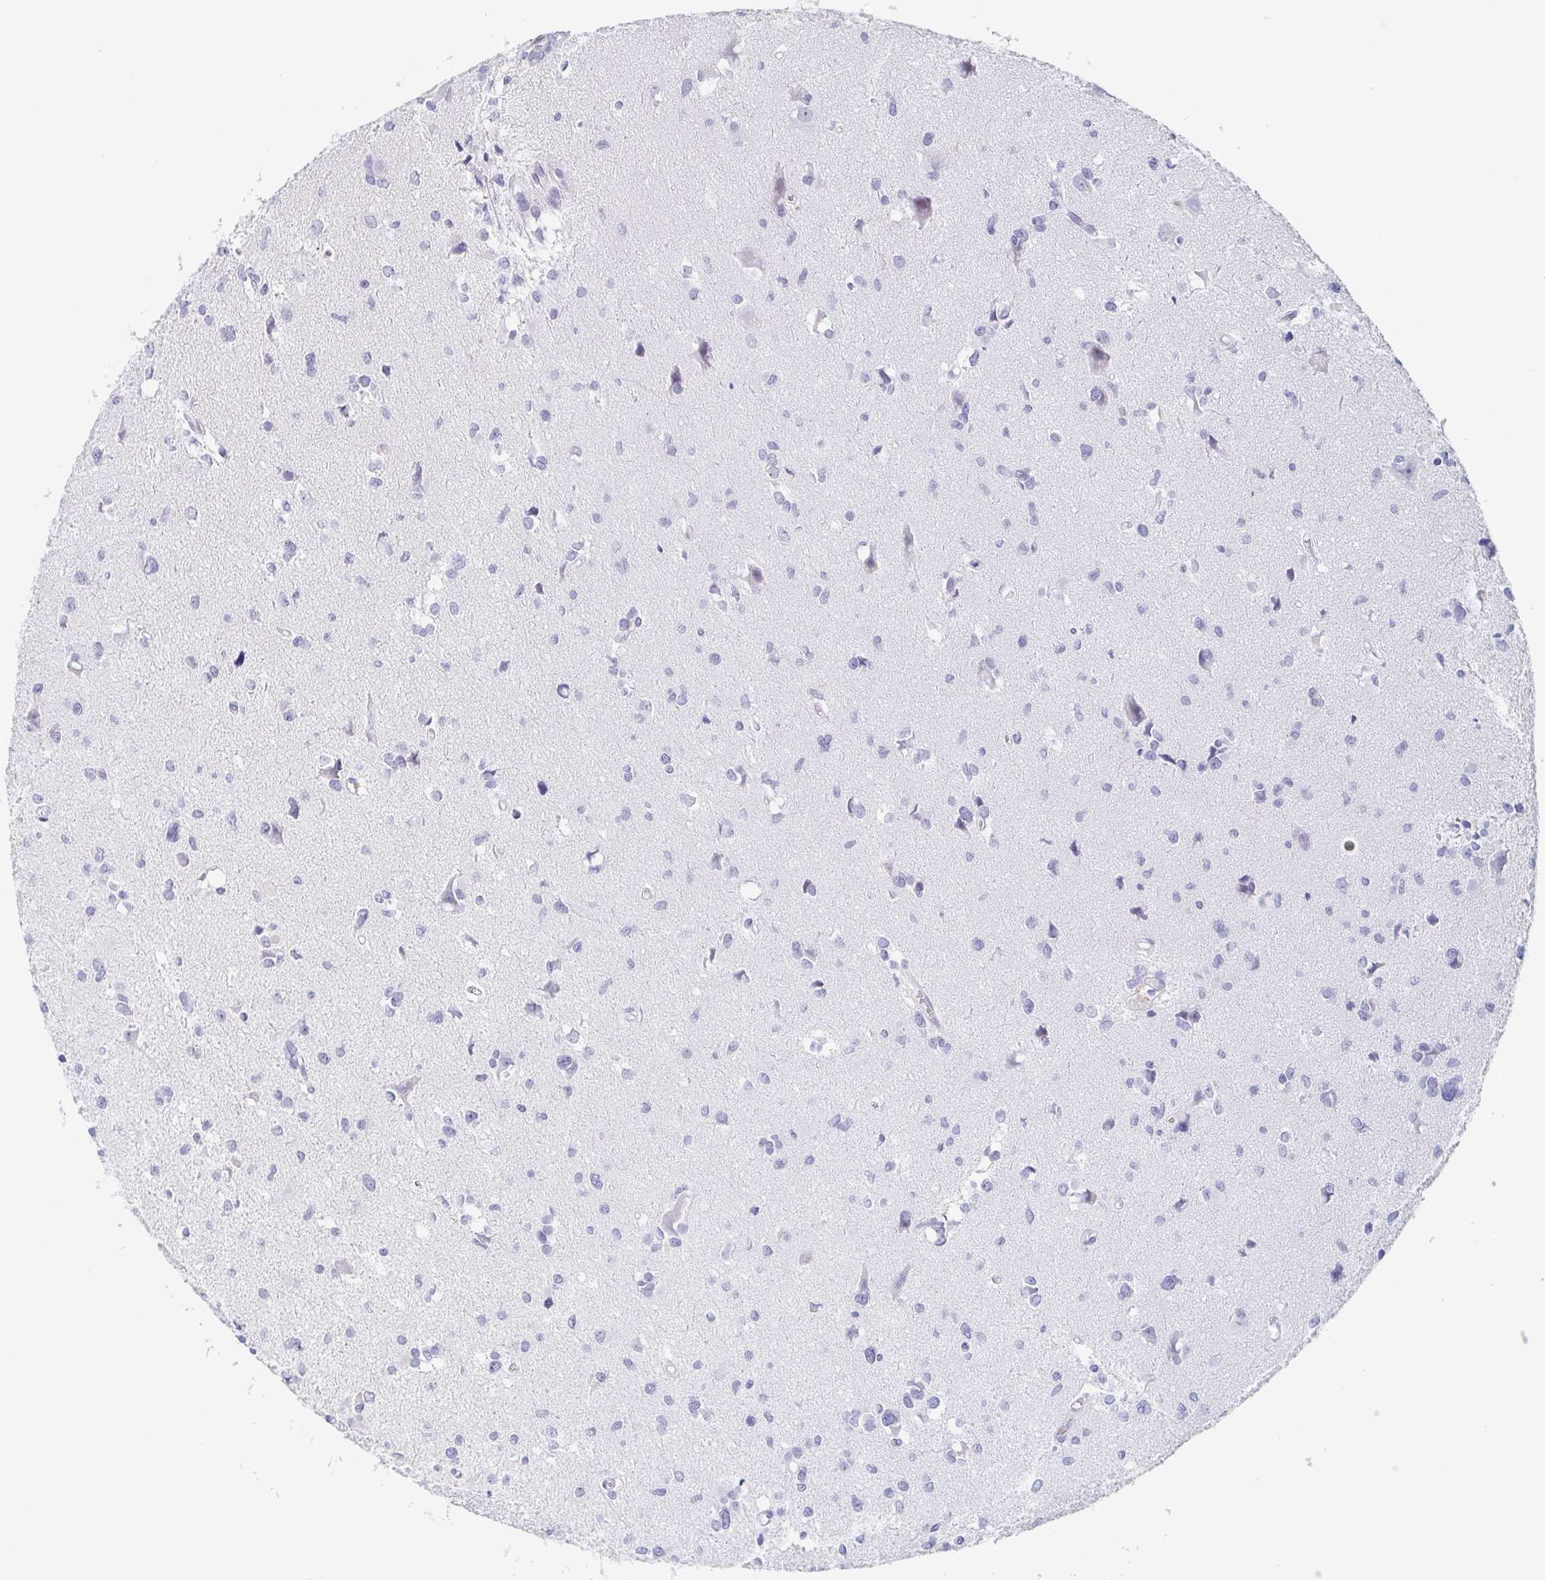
{"staining": {"intensity": "negative", "quantity": "none", "location": "none"}, "tissue": "glioma", "cell_type": "Tumor cells", "image_type": "cancer", "snomed": [{"axis": "morphology", "description": "Glioma, malignant, High grade"}, {"axis": "topography", "description": "Brain"}], "caption": "Immunohistochemistry (IHC) image of neoplastic tissue: high-grade glioma (malignant) stained with DAB (3,3'-diaminobenzidine) shows no significant protein staining in tumor cells.", "gene": "REG4", "patient": {"sex": "male", "age": 23}}